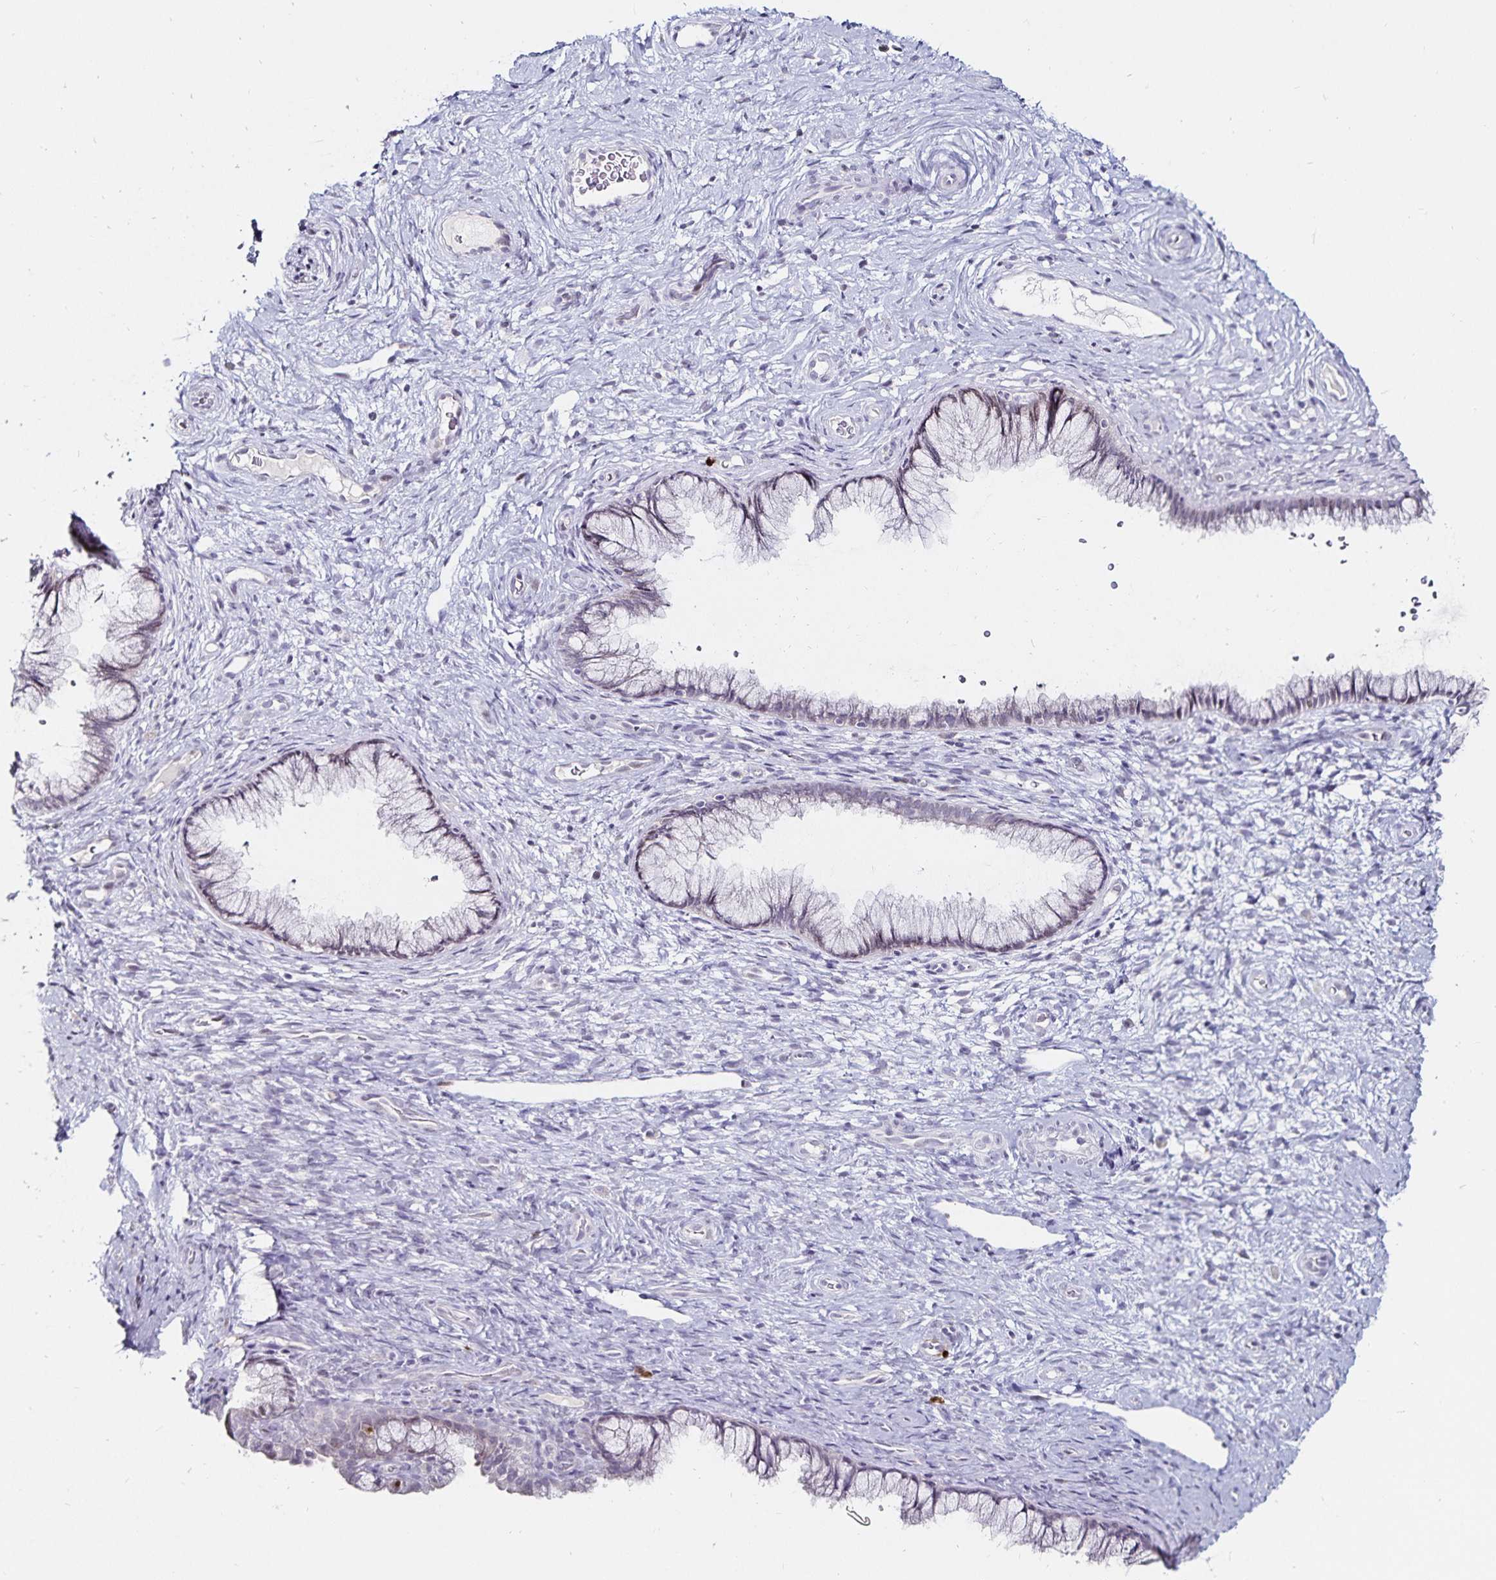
{"staining": {"intensity": "negative", "quantity": "none", "location": "none"}, "tissue": "cervix", "cell_type": "Glandular cells", "image_type": "normal", "snomed": [{"axis": "morphology", "description": "Normal tissue, NOS"}, {"axis": "topography", "description": "Cervix"}], "caption": "High power microscopy photomicrograph of an immunohistochemistry (IHC) histopathology image of normal cervix, revealing no significant staining in glandular cells.", "gene": "ANLN", "patient": {"sex": "female", "age": 34}}